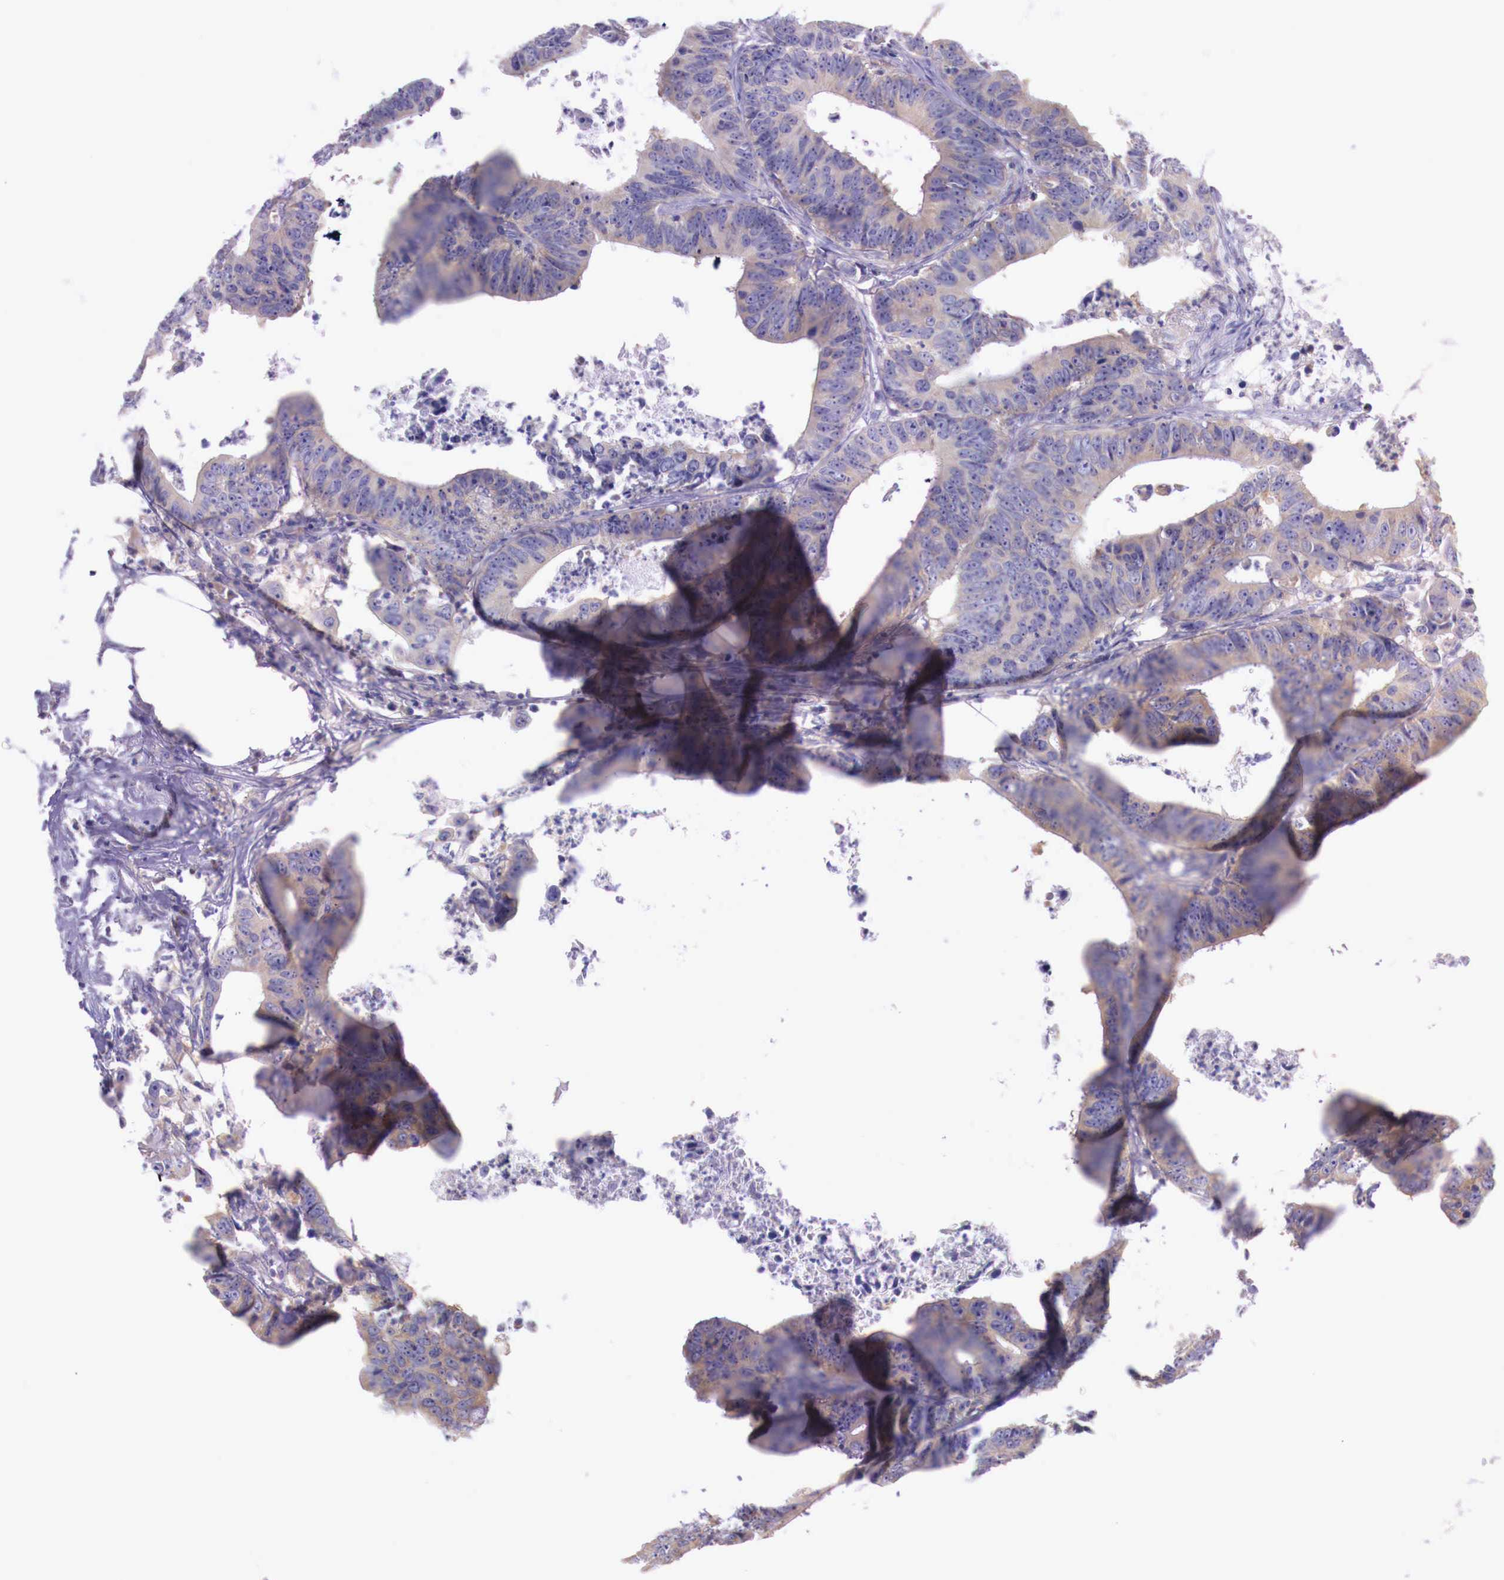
{"staining": {"intensity": "weak", "quantity": "25%-75%", "location": "cytoplasmic/membranous"}, "tissue": "colorectal cancer", "cell_type": "Tumor cells", "image_type": "cancer", "snomed": [{"axis": "morphology", "description": "Adenocarcinoma, NOS"}, {"axis": "topography", "description": "Colon"}], "caption": "IHC photomicrograph of neoplastic tissue: human colorectal cancer (adenocarcinoma) stained using IHC shows low levels of weak protein expression localized specifically in the cytoplasmic/membranous of tumor cells, appearing as a cytoplasmic/membranous brown color.", "gene": "GRIPAP1", "patient": {"sex": "female", "age": 76}}